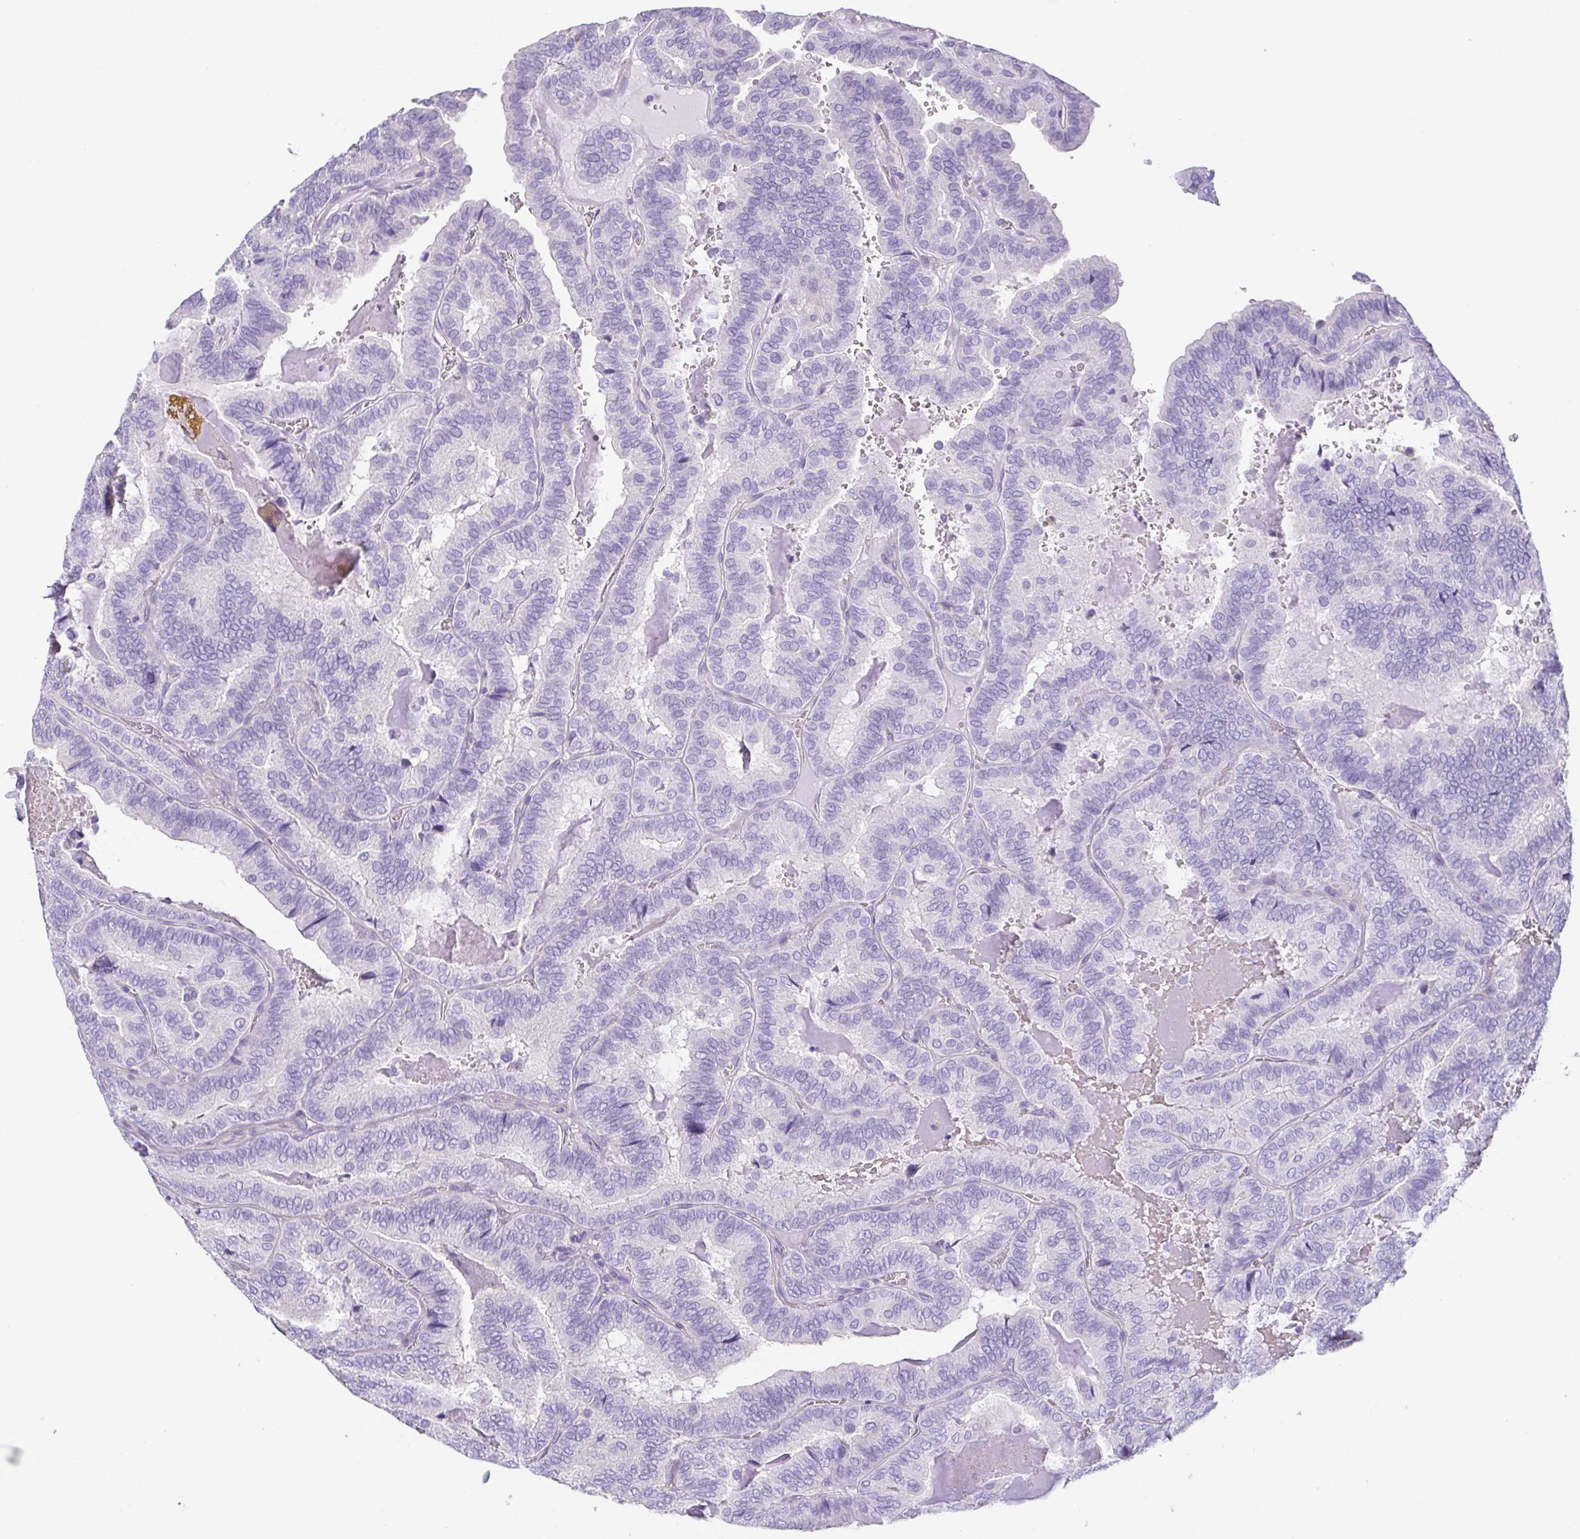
{"staining": {"intensity": "negative", "quantity": "none", "location": "none"}, "tissue": "thyroid cancer", "cell_type": "Tumor cells", "image_type": "cancer", "snomed": [{"axis": "morphology", "description": "Papillary adenocarcinoma, NOS"}, {"axis": "topography", "description": "Thyroid gland"}], "caption": "An image of thyroid cancer (papillary adenocarcinoma) stained for a protein demonstrates no brown staining in tumor cells. (Stains: DAB IHC with hematoxylin counter stain, Microscopy: brightfield microscopy at high magnification).", "gene": "MYL6", "patient": {"sex": "female", "age": 75}}